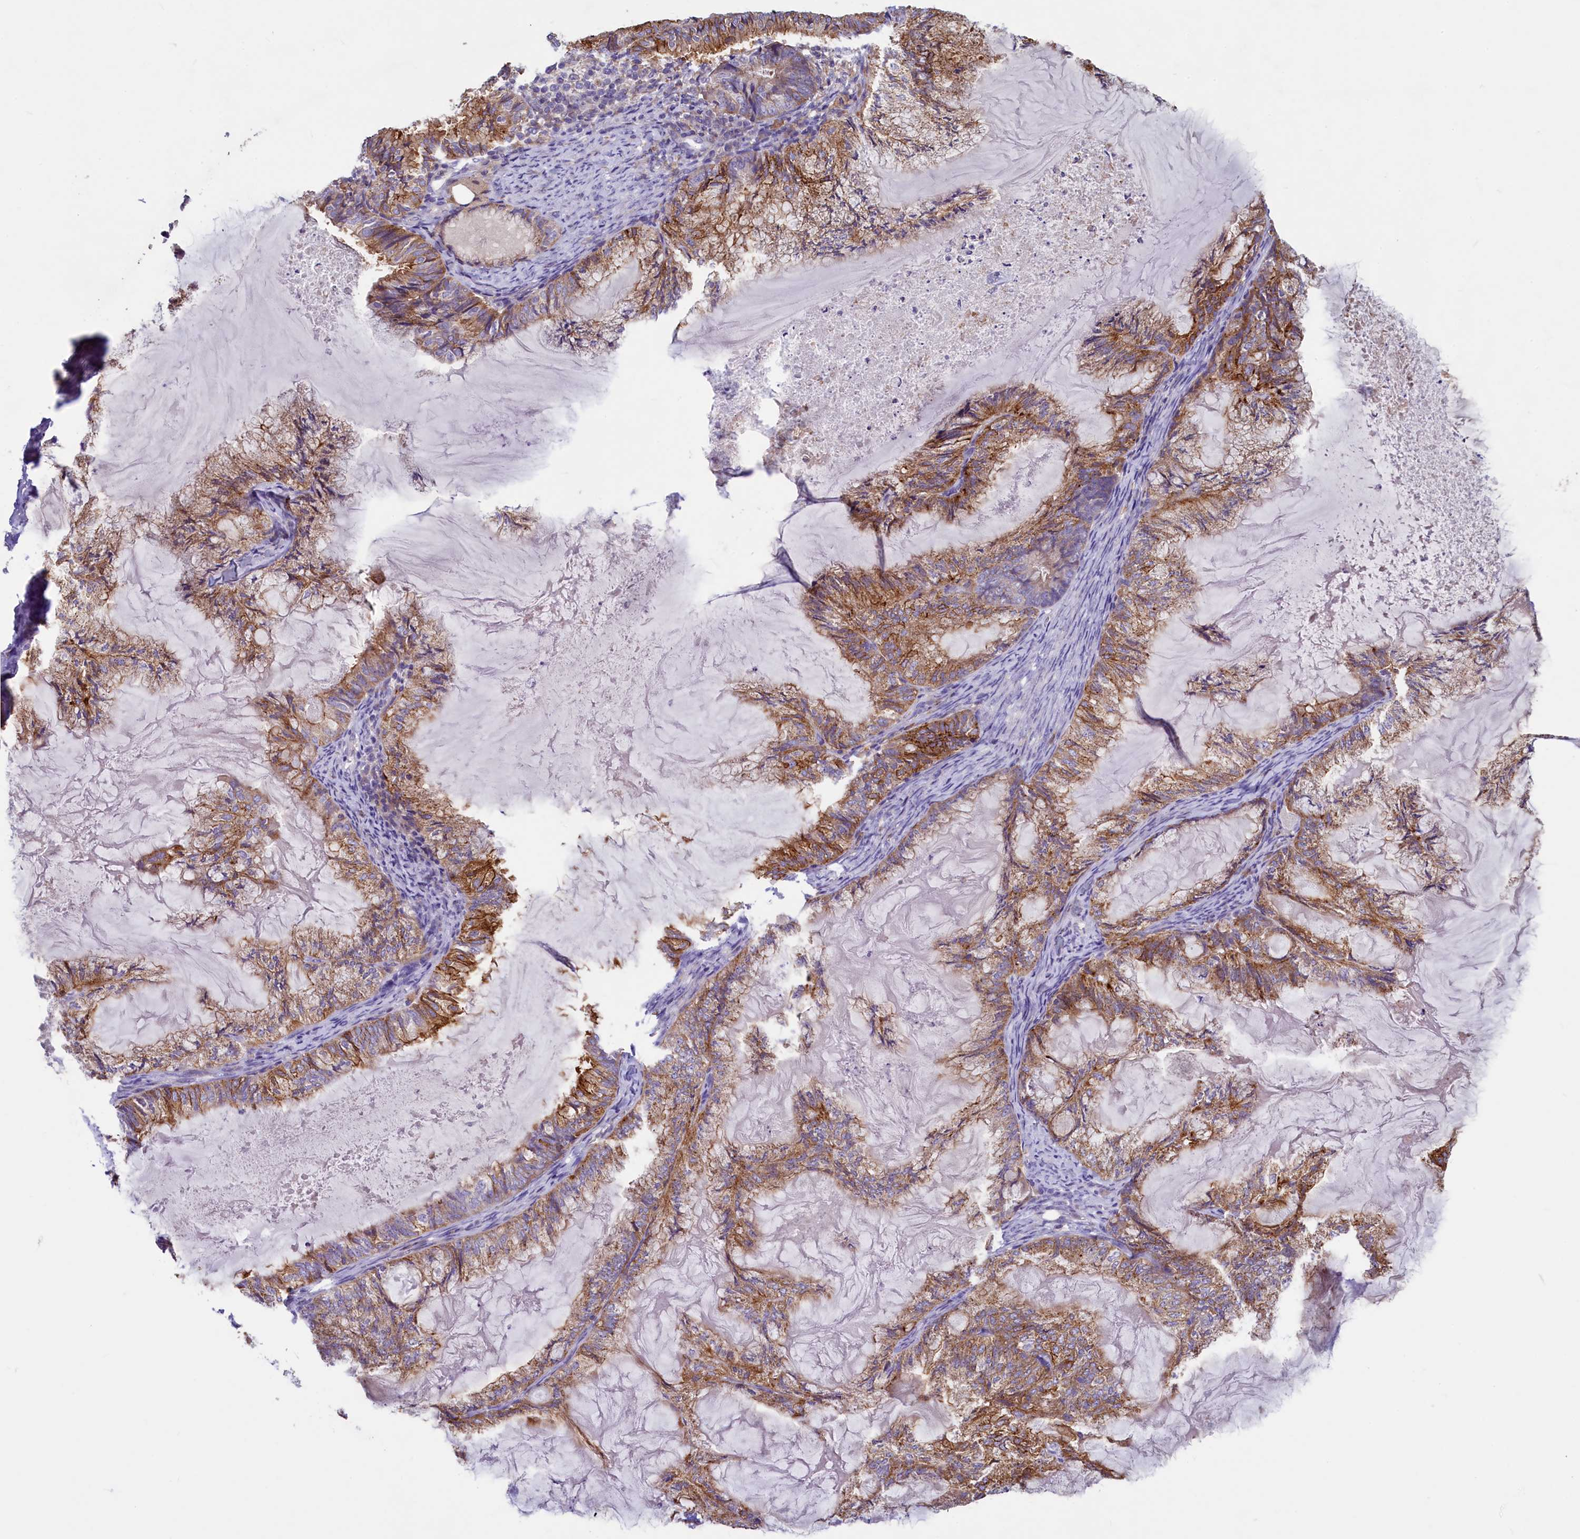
{"staining": {"intensity": "moderate", "quantity": ">75%", "location": "cytoplasmic/membranous"}, "tissue": "endometrial cancer", "cell_type": "Tumor cells", "image_type": "cancer", "snomed": [{"axis": "morphology", "description": "Adenocarcinoma, NOS"}, {"axis": "topography", "description": "Endometrium"}], "caption": "Protein staining by immunohistochemistry demonstrates moderate cytoplasmic/membranous expression in approximately >75% of tumor cells in endometrial adenocarcinoma.", "gene": "HPS6", "patient": {"sex": "female", "age": 86}}